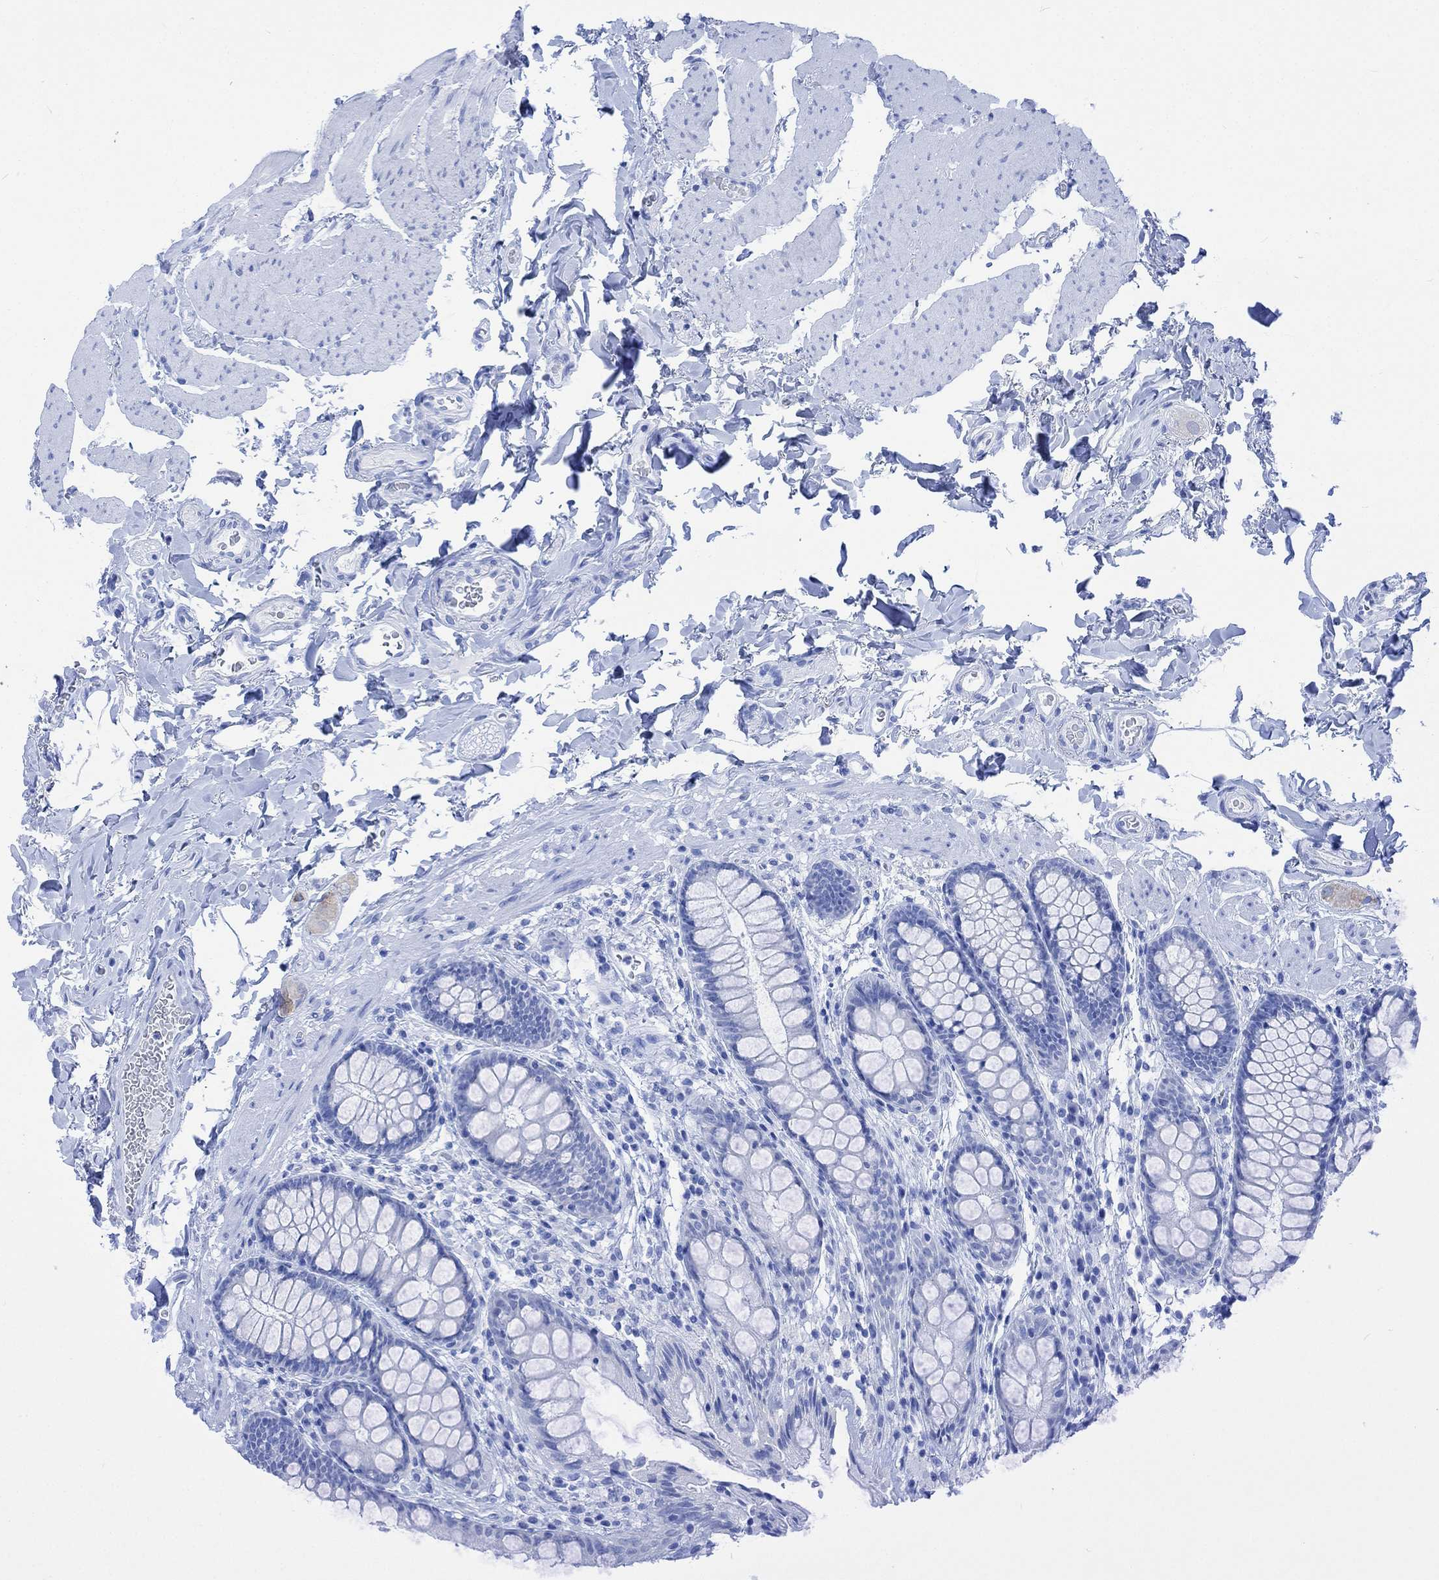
{"staining": {"intensity": "negative", "quantity": "none", "location": "none"}, "tissue": "colon", "cell_type": "Endothelial cells", "image_type": "normal", "snomed": [{"axis": "morphology", "description": "Normal tissue, NOS"}, {"axis": "topography", "description": "Colon"}], "caption": "IHC image of normal colon stained for a protein (brown), which demonstrates no expression in endothelial cells.", "gene": "CELF4", "patient": {"sex": "female", "age": 86}}